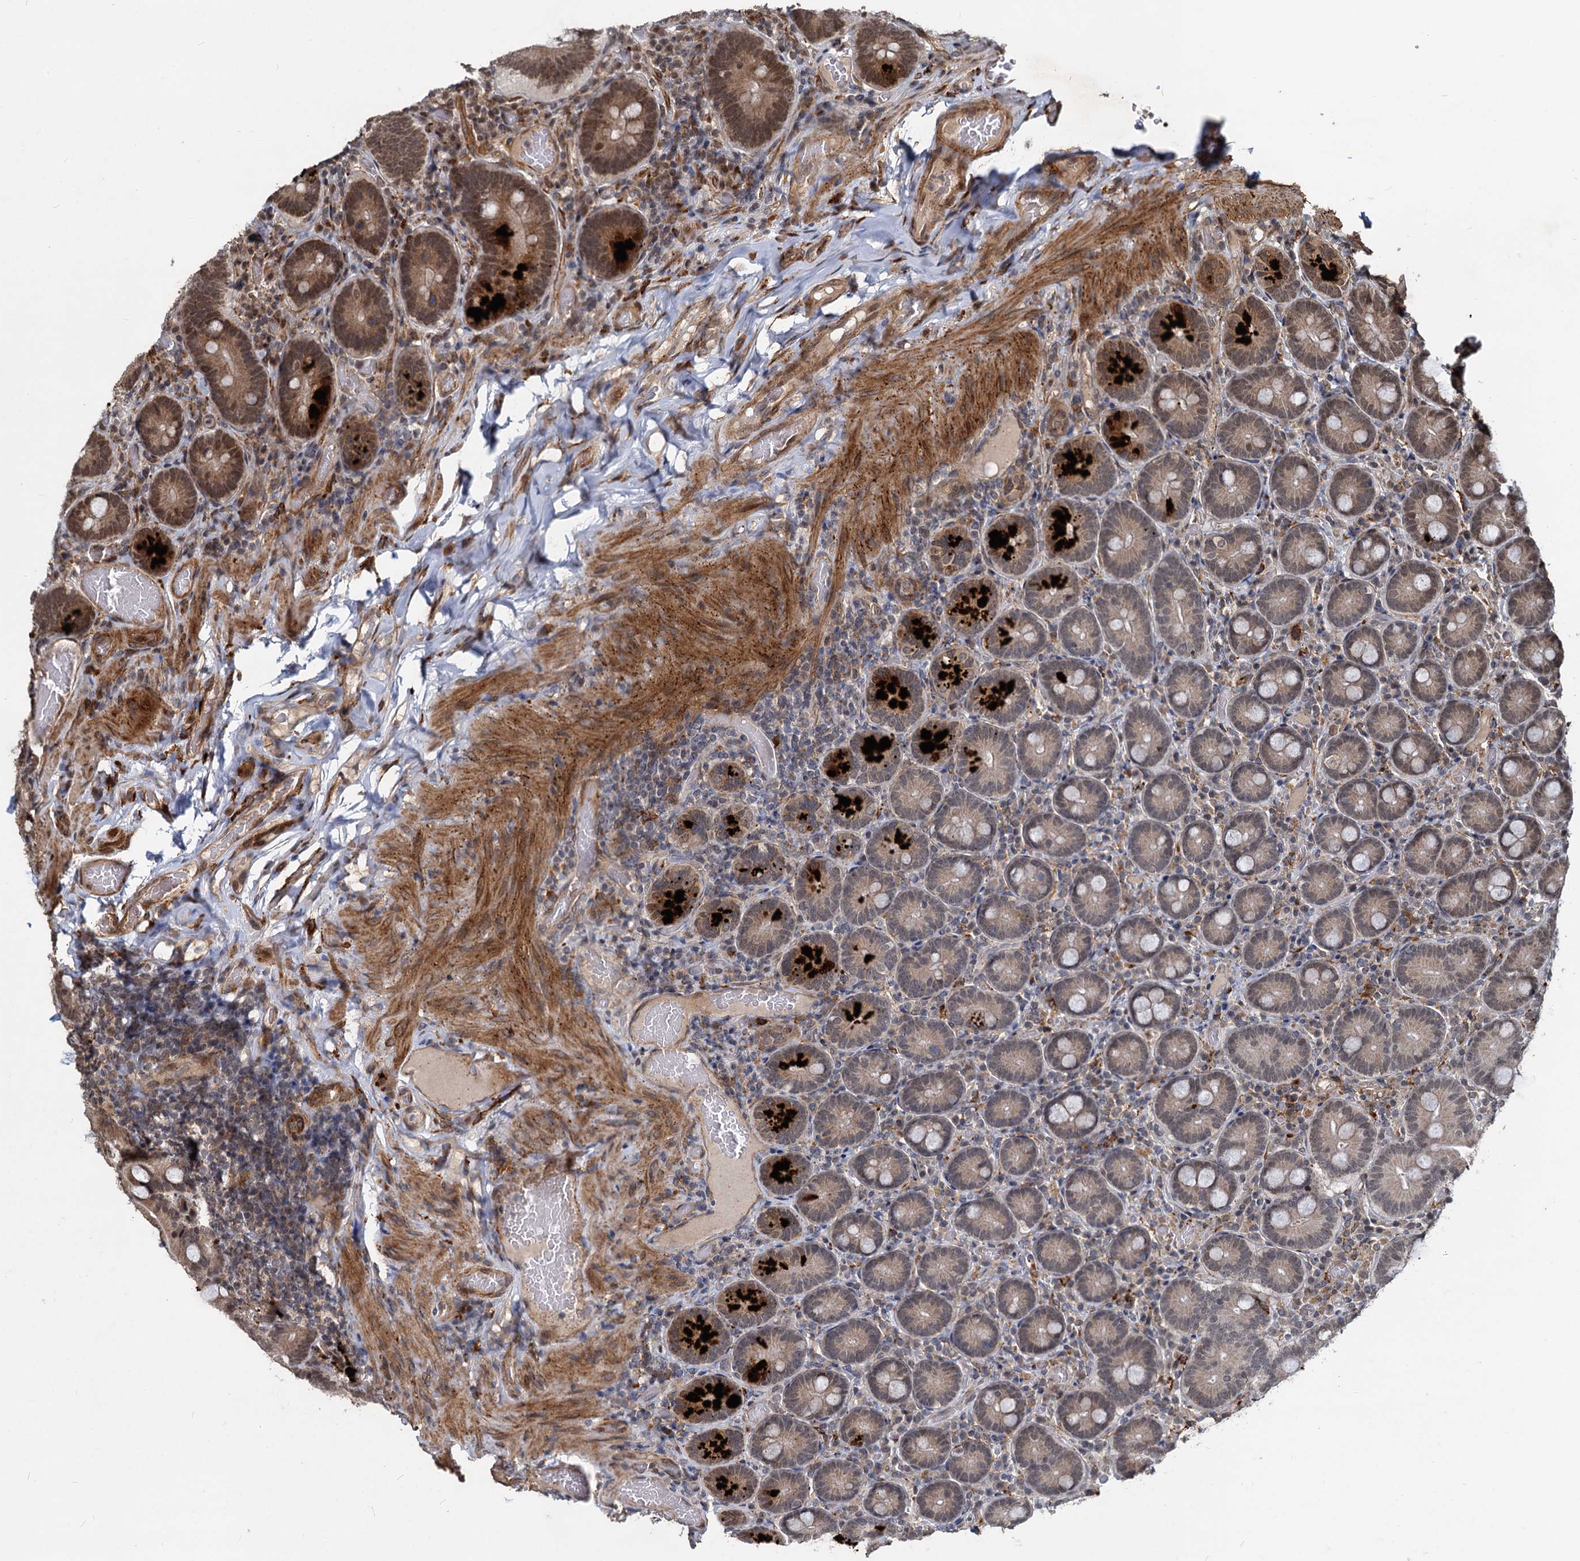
{"staining": {"intensity": "strong", "quantity": "25%-75%", "location": "cytoplasmic/membranous,nuclear"}, "tissue": "duodenum", "cell_type": "Glandular cells", "image_type": "normal", "snomed": [{"axis": "morphology", "description": "Normal tissue, NOS"}, {"axis": "topography", "description": "Duodenum"}], "caption": "Strong cytoplasmic/membranous,nuclear protein positivity is appreciated in about 25%-75% of glandular cells in duodenum. (Brightfield microscopy of DAB IHC at high magnification).", "gene": "TRIM23", "patient": {"sex": "female", "age": 62}}